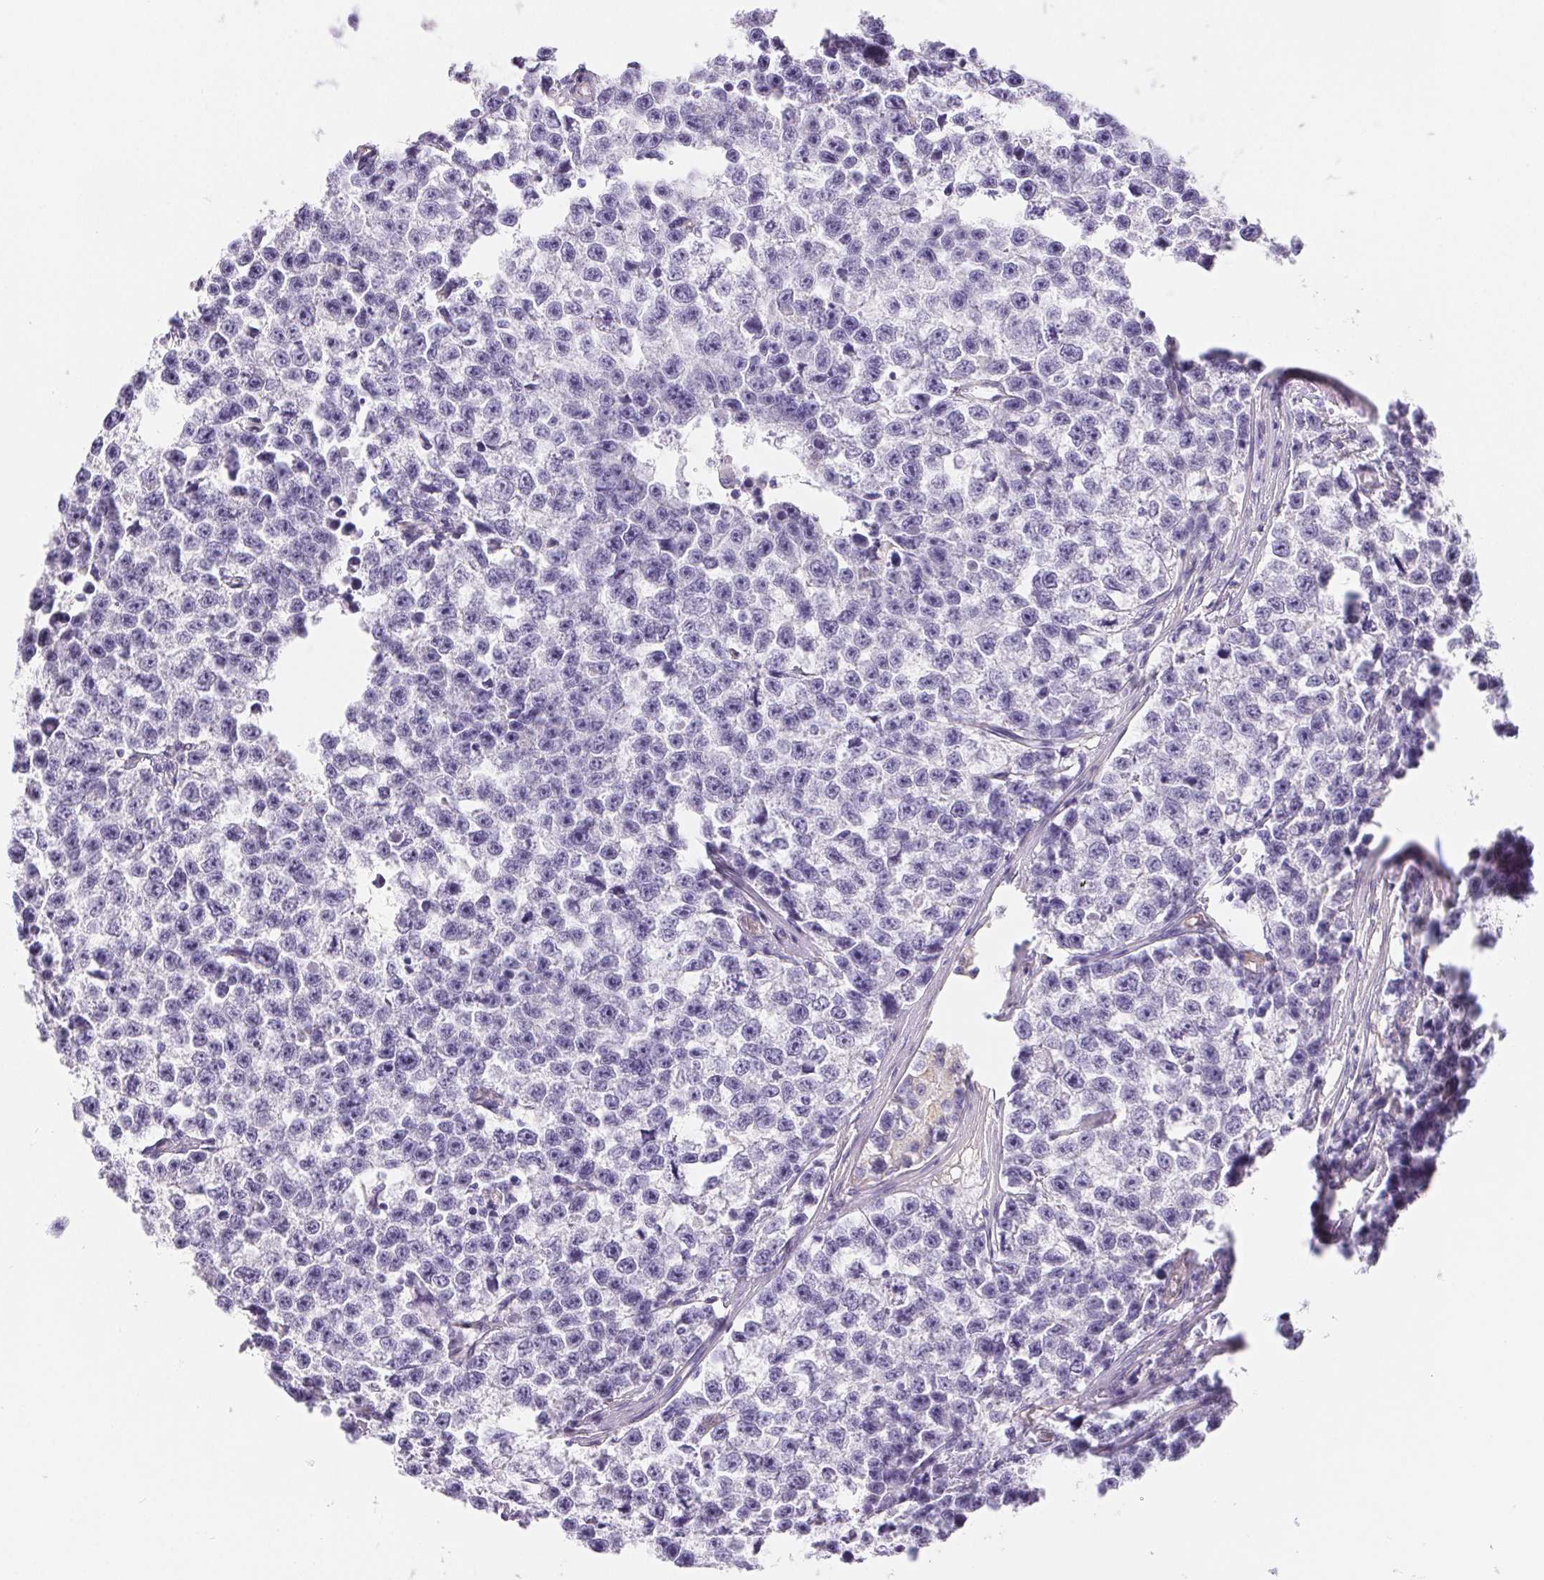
{"staining": {"intensity": "negative", "quantity": "none", "location": "none"}, "tissue": "testis cancer", "cell_type": "Tumor cells", "image_type": "cancer", "snomed": [{"axis": "morphology", "description": "Seminoma, NOS"}, {"axis": "topography", "description": "Testis"}], "caption": "Protein analysis of testis cancer exhibits no significant positivity in tumor cells.", "gene": "PNLIP", "patient": {"sex": "male", "age": 26}}